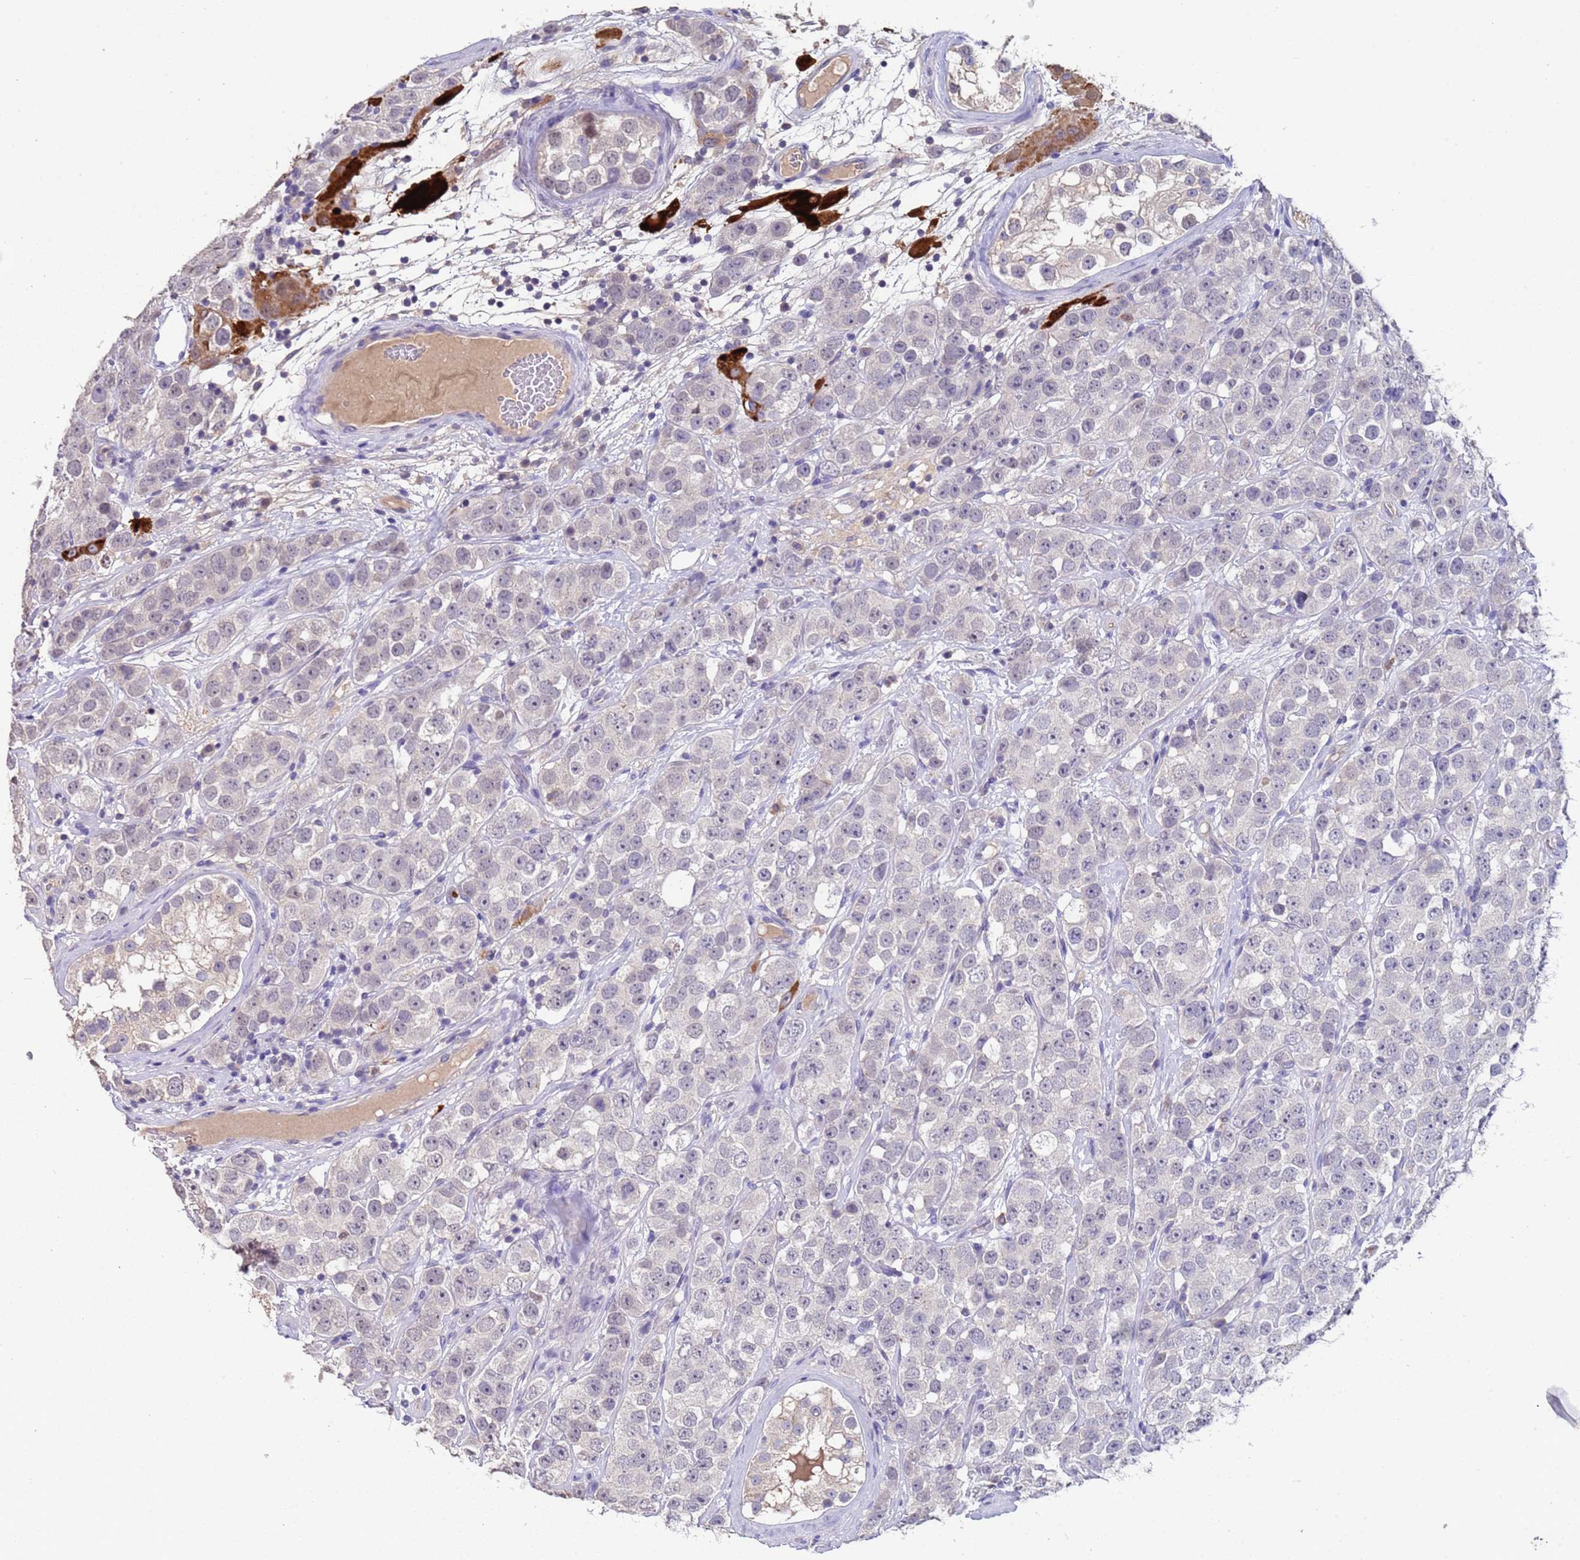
{"staining": {"intensity": "negative", "quantity": "none", "location": "none"}, "tissue": "testis cancer", "cell_type": "Tumor cells", "image_type": "cancer", "snomed": [{"axis": "morphology", "description": "Seminoma, NOS"}, {"axis": "topography", "description": "Testis"}], "caption": "There is no significant positivity in tumor cells of seminoma (testis). Brightfield microscopy of IHC stained with DAB (3,3'-diaminobenzidine) (brown) and hematoxylin (blue), captured at high magnification.", "gene": "ZNF248", "patient": {"sex": "male", "age": 28}}